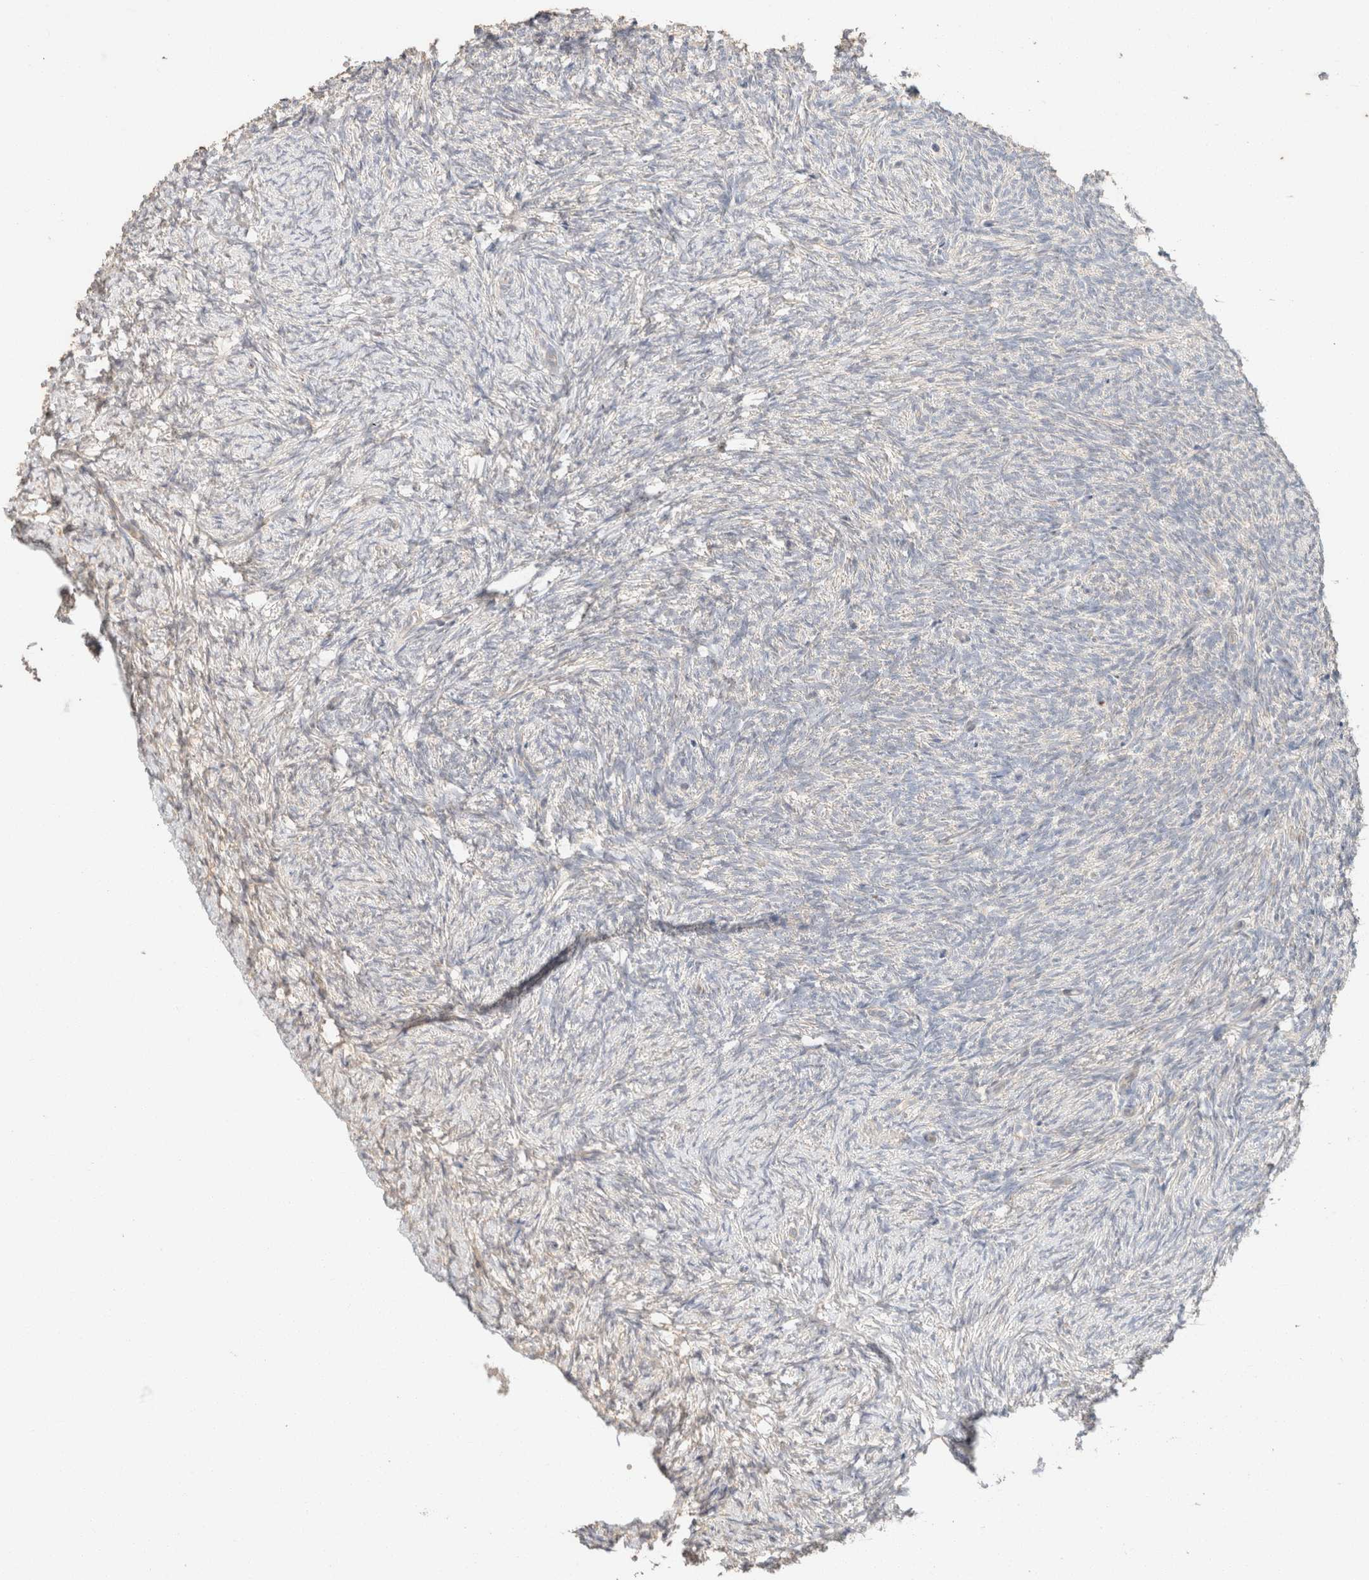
{"staining": {"intensity": "weak", "quantity": "<25%", "location": "cytoplasmic/membranous"}, "tissue": "ovary", "cell_type": "Follicle cells", "image_type": "normal", "snomed": [{"axis": "morphology", "description": "Normal tissue, NOS"}, {"axis": "topography", "description": "Ovary"}], "caption": "Immunohistochemistry (IHC) of benign ovary displays no expression in follicle cells. Nuclei are stained in blue.", "gene": "CSNK1E", "patient": {"sex": "female", "age": 41}}